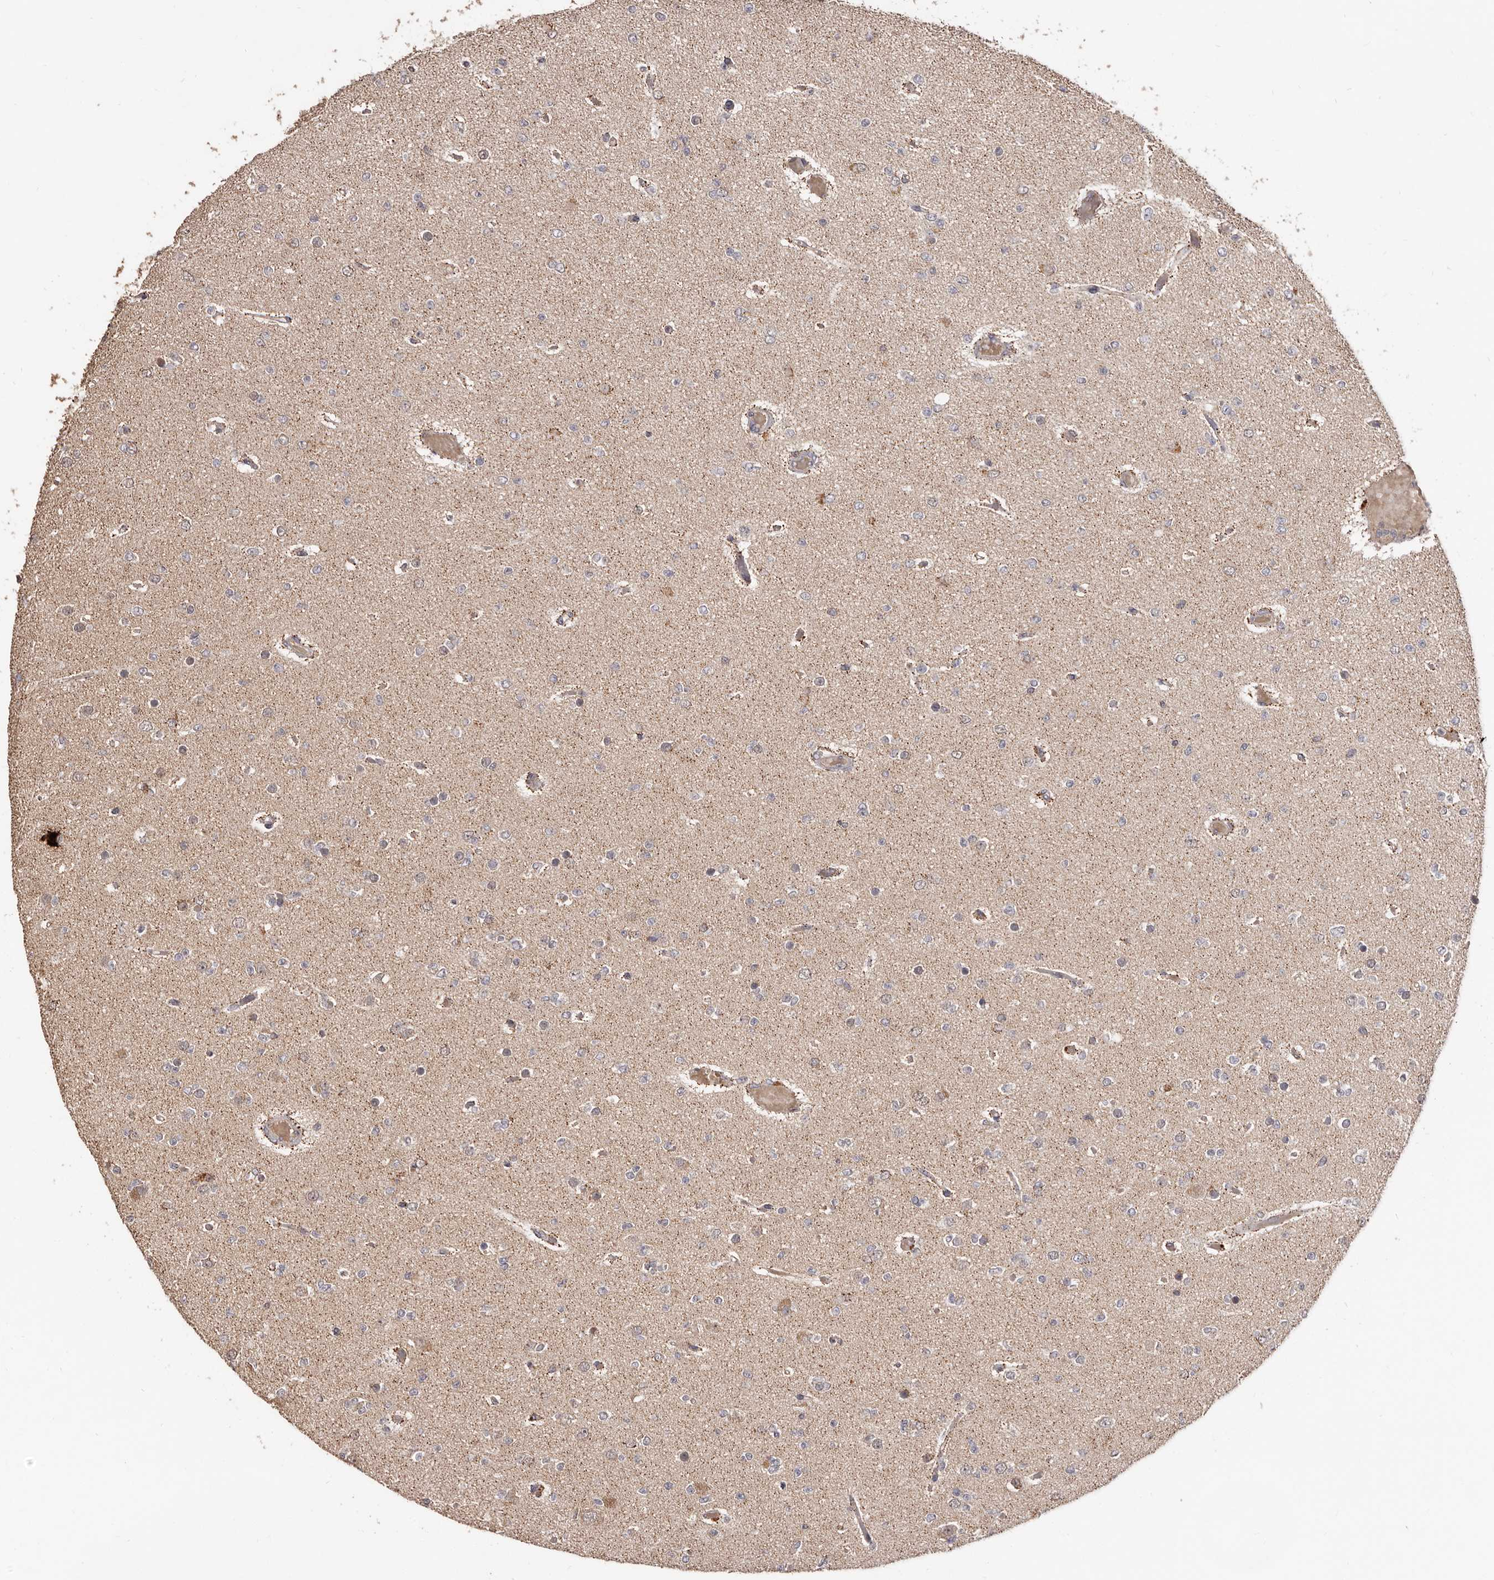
{"staining": {"intensity": "negative", "quantity": "none", "location": "none"}, "tissue": "glioma", "cell_type": "Tumor cells", "image_type": "cancer", "snomed": [{"axis": "morphology", "description": "Glioma, malignant, Low grade"}, {"axis": "topography", "description": "Brain"}], "caption": "IHC histopathology image of neoplastic tissue: malignant low-grade glioma stained with DAB shows no significant protein staining in tumor cells.", "gene": "AKAP7", "patient": {"sex": "female", "age": 22}}